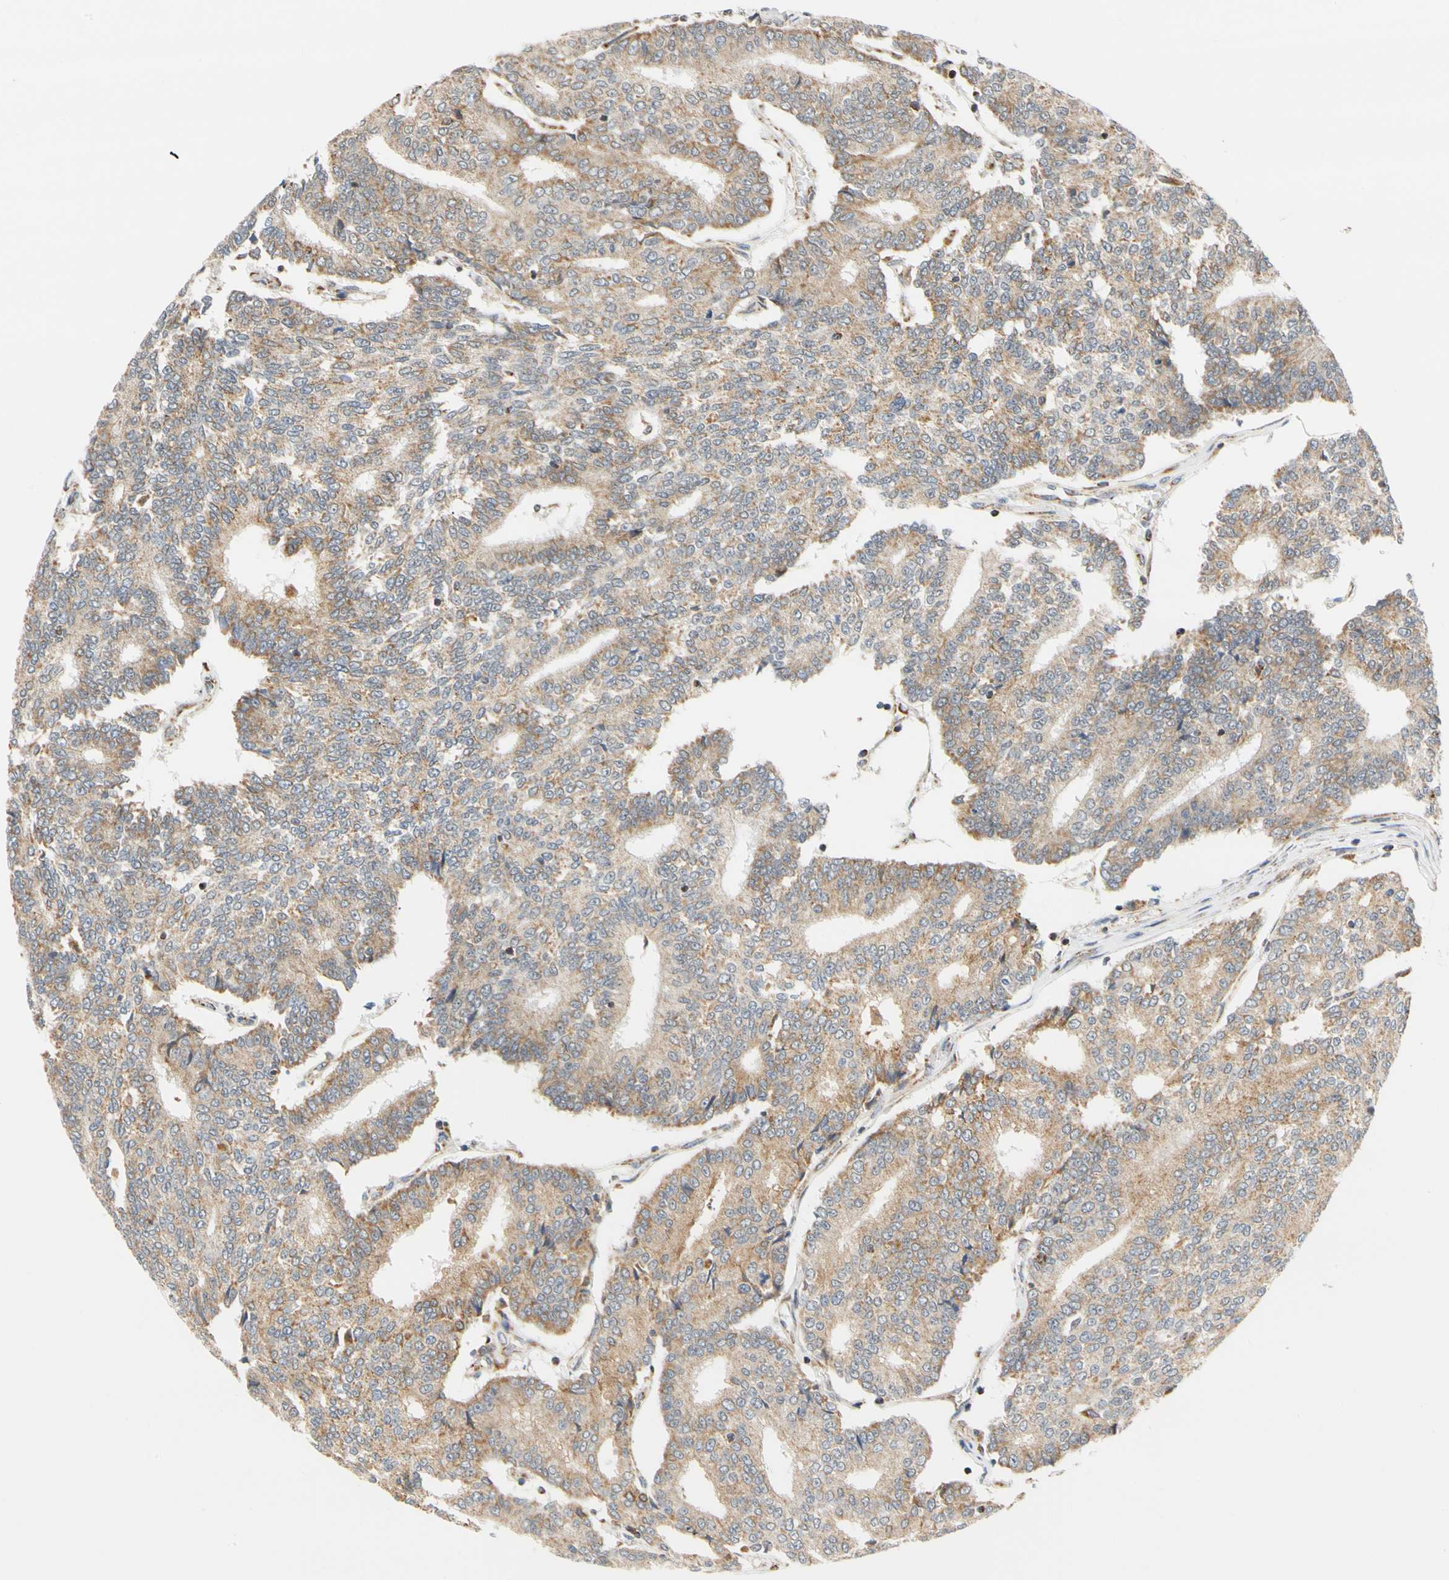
{"staining": {"intensity": "moderate", "quantity": "25%-75%", "location": "cytoplasmic/membranous"}, "tissue": "prostate cancer", "cell_type": "Tumor cells", "image_type": "cancer", "snomed": [{"axis": "morphology", "description": "Adenocarcinoma, High grade"}, {"axis": "topography", "description": "Prostate"}], "caption": "Protein expression analysis of adenocarcinoma (high-grade) (prostate) demonstrates moderate cytoplasmic/membranous expression in about 25%-75% of tumor cells.", "gene": "SFXN3", "patient": {"sex": "male", "age": 55}}